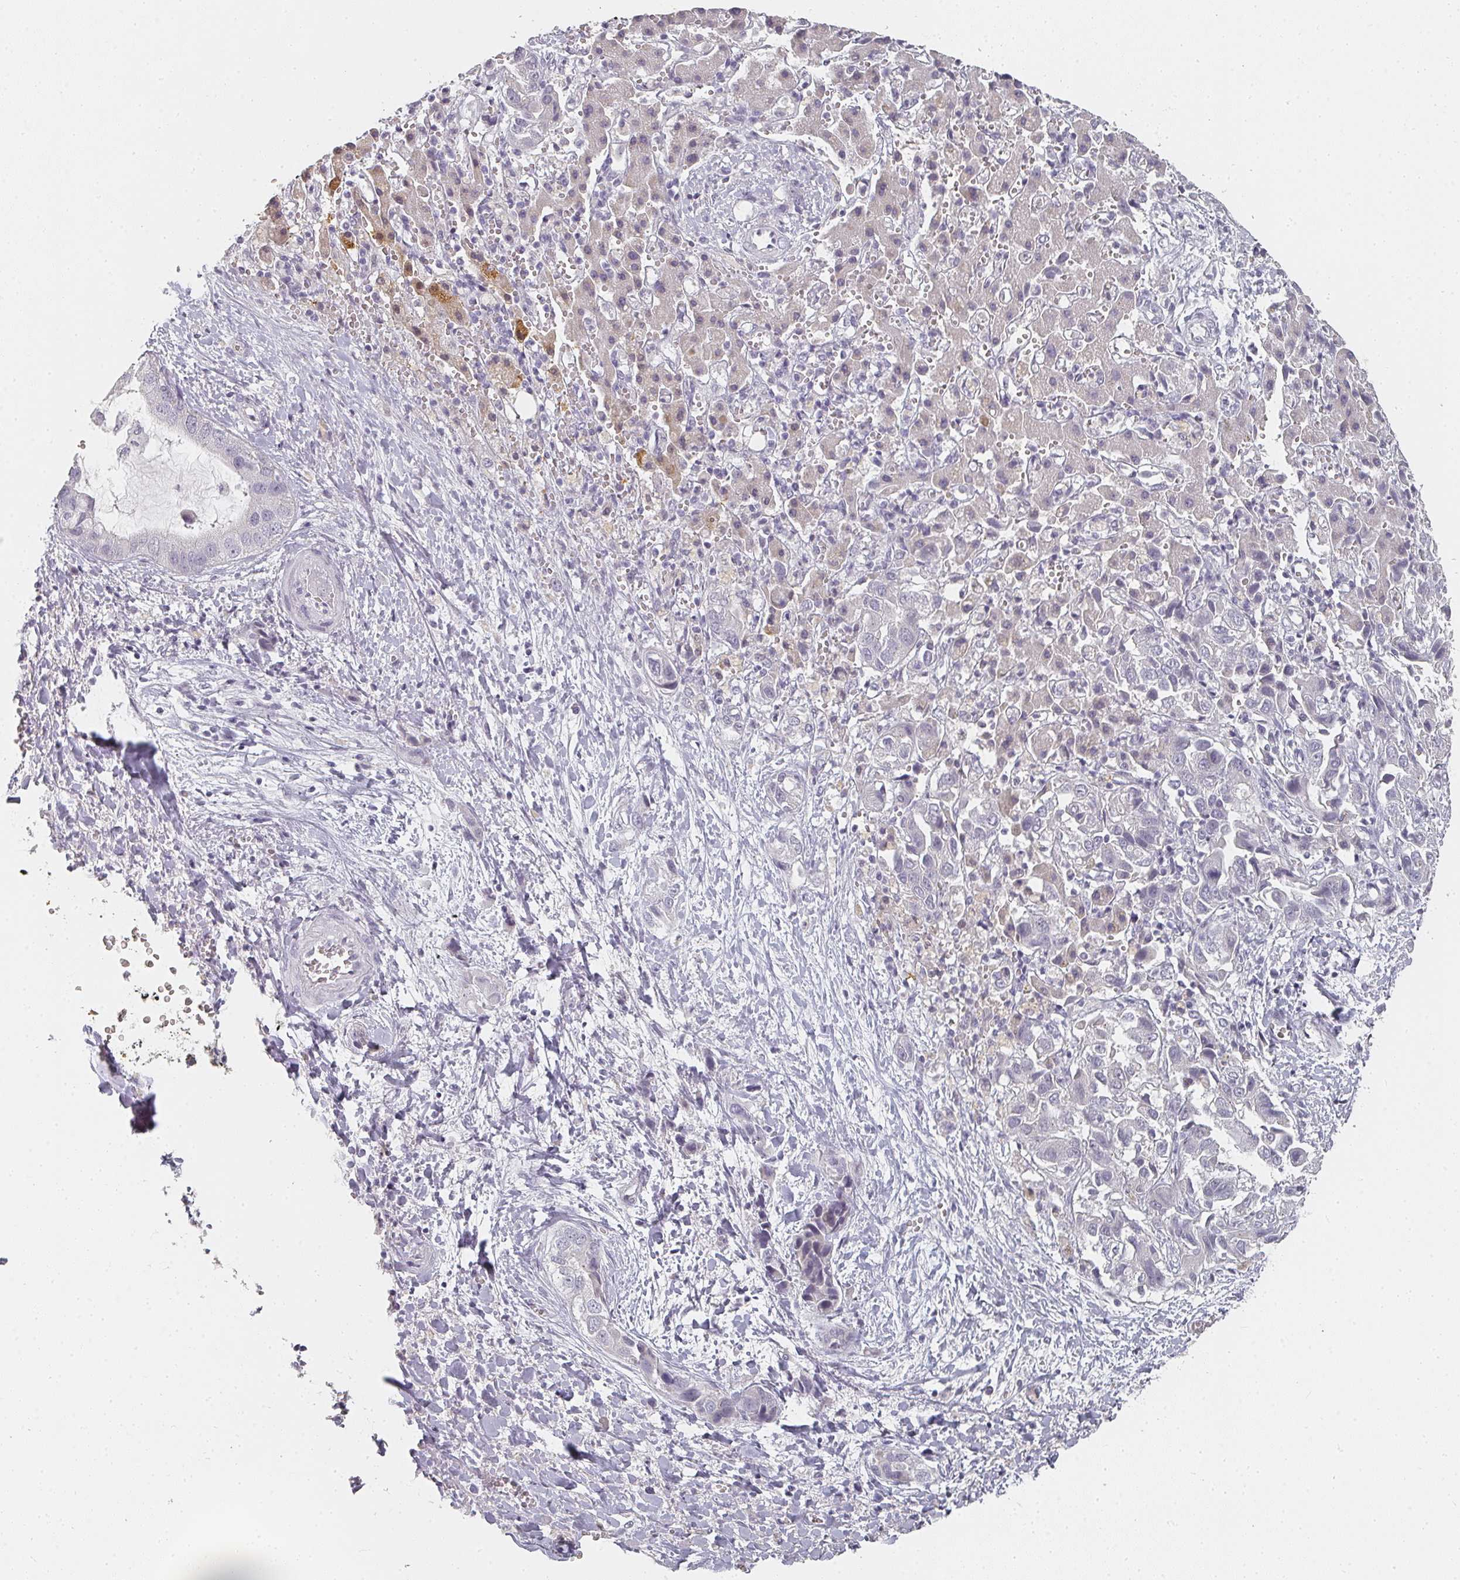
{"staining": {"intensity": "negative", "quantity": "none", "location": "none"}, "tissue": "liver cancer", "cell_type": "Tumor cells", "image_type": "cancer", "snomed": [{"axis": "morphology", "description": "Cholangiocarcinoma"}, {"axis": "topography", "description": "Liver"}], "caption": "An image of human liver cancer is negative for staining in tumor cells.", "gene": "SHISA2", "patient": {"sex": "female", "age": 52}}